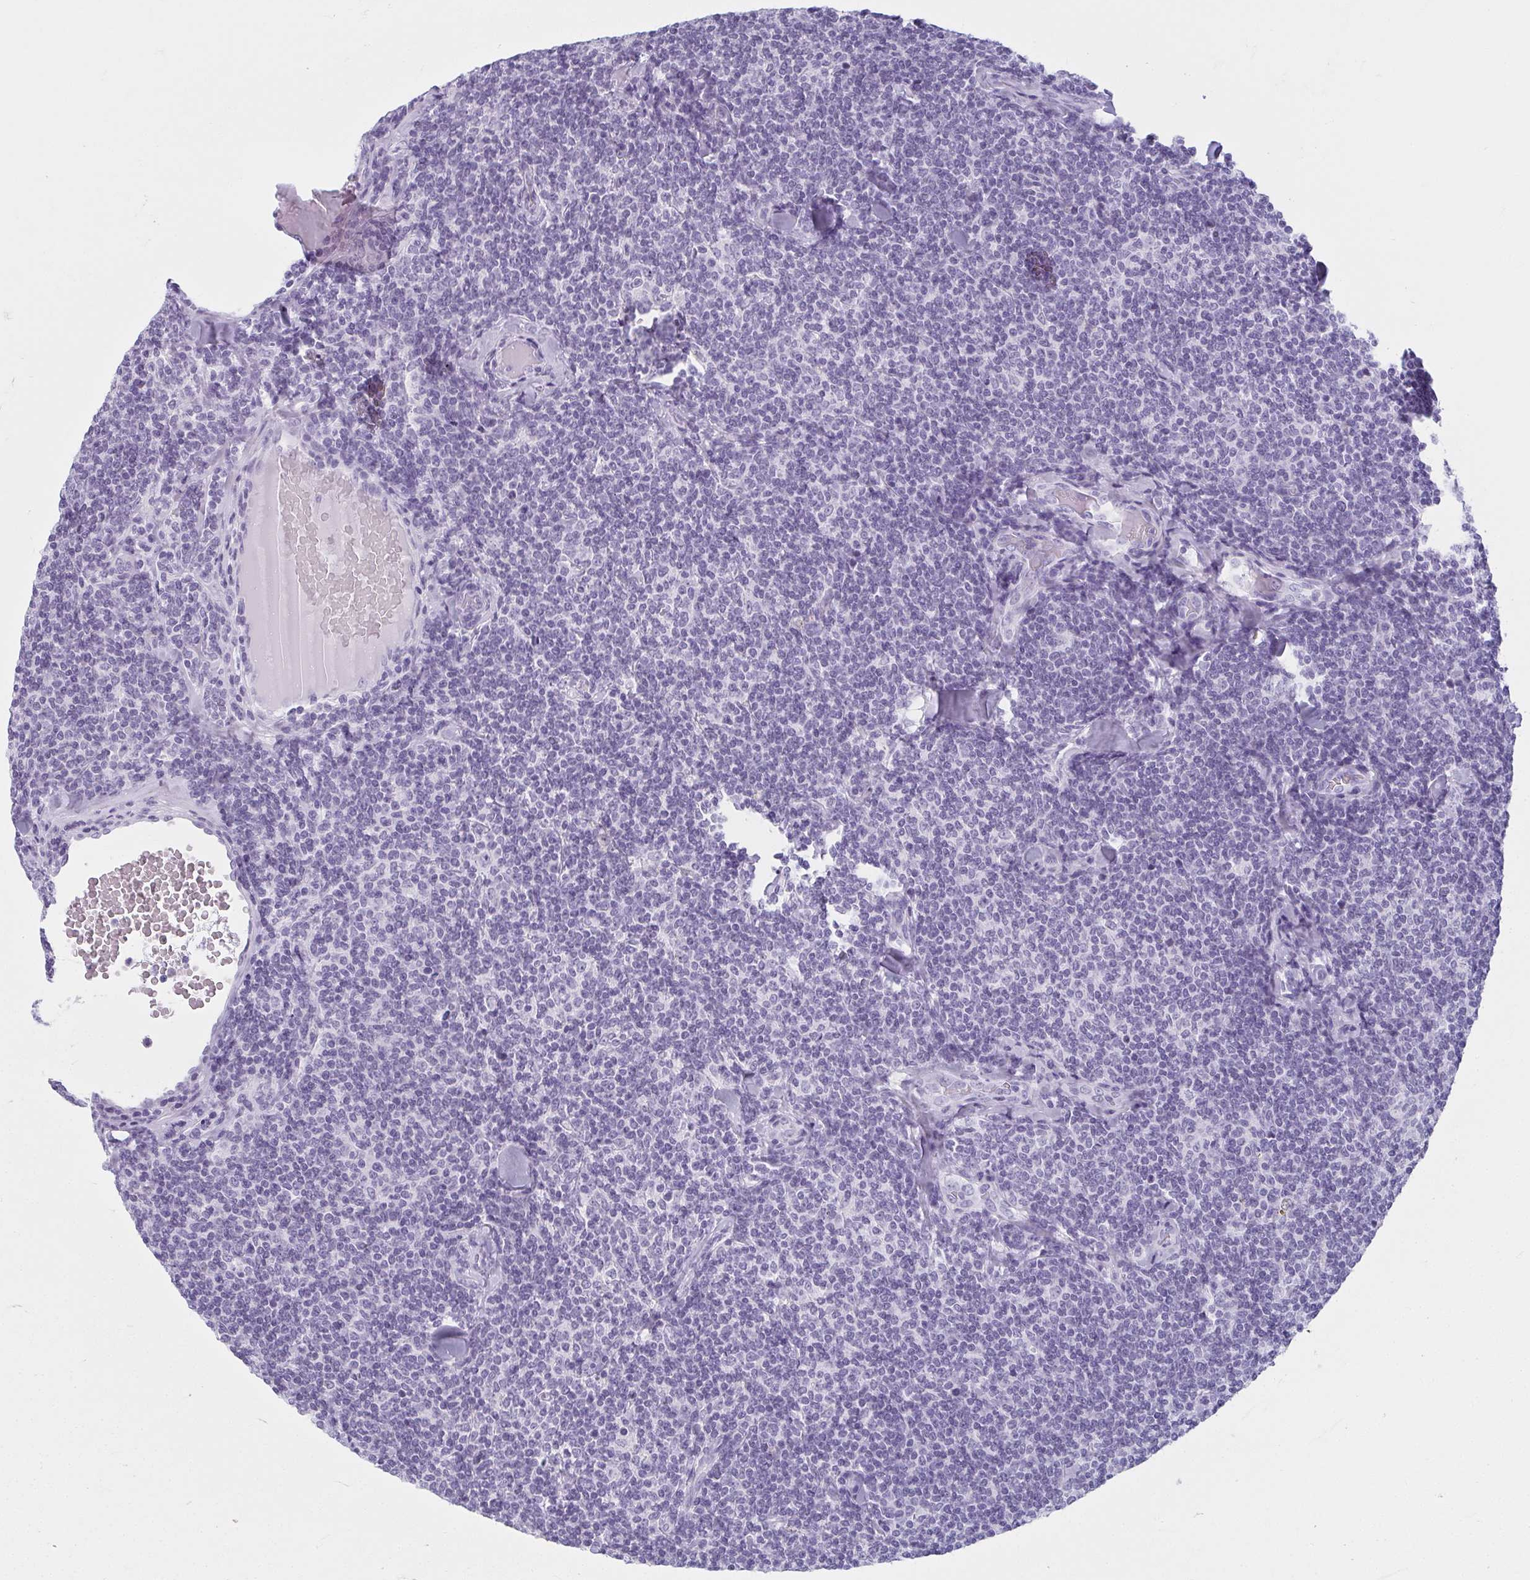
{"staining": {"intensity": "negative", "quantity": "none", "location": "none"}, "tissue": "lymphoma", "cell_type": "Tumor cells", "image_type": "cancer", "snomed": [{"axis": "morphology", "description": "Malignant lymphoma, non-Hodgkin's type, Low grade"}, {"axis": "topography", "description": "Lymph node"}], "caption": "Human low-grade malignant lymphoma, non-Hodgkin's type stained for a protein using immunohistochemistry demonstrates no staining in tumor cells.", "gene": "MOBP", "patient": {"sex": "female", "age": 56}}